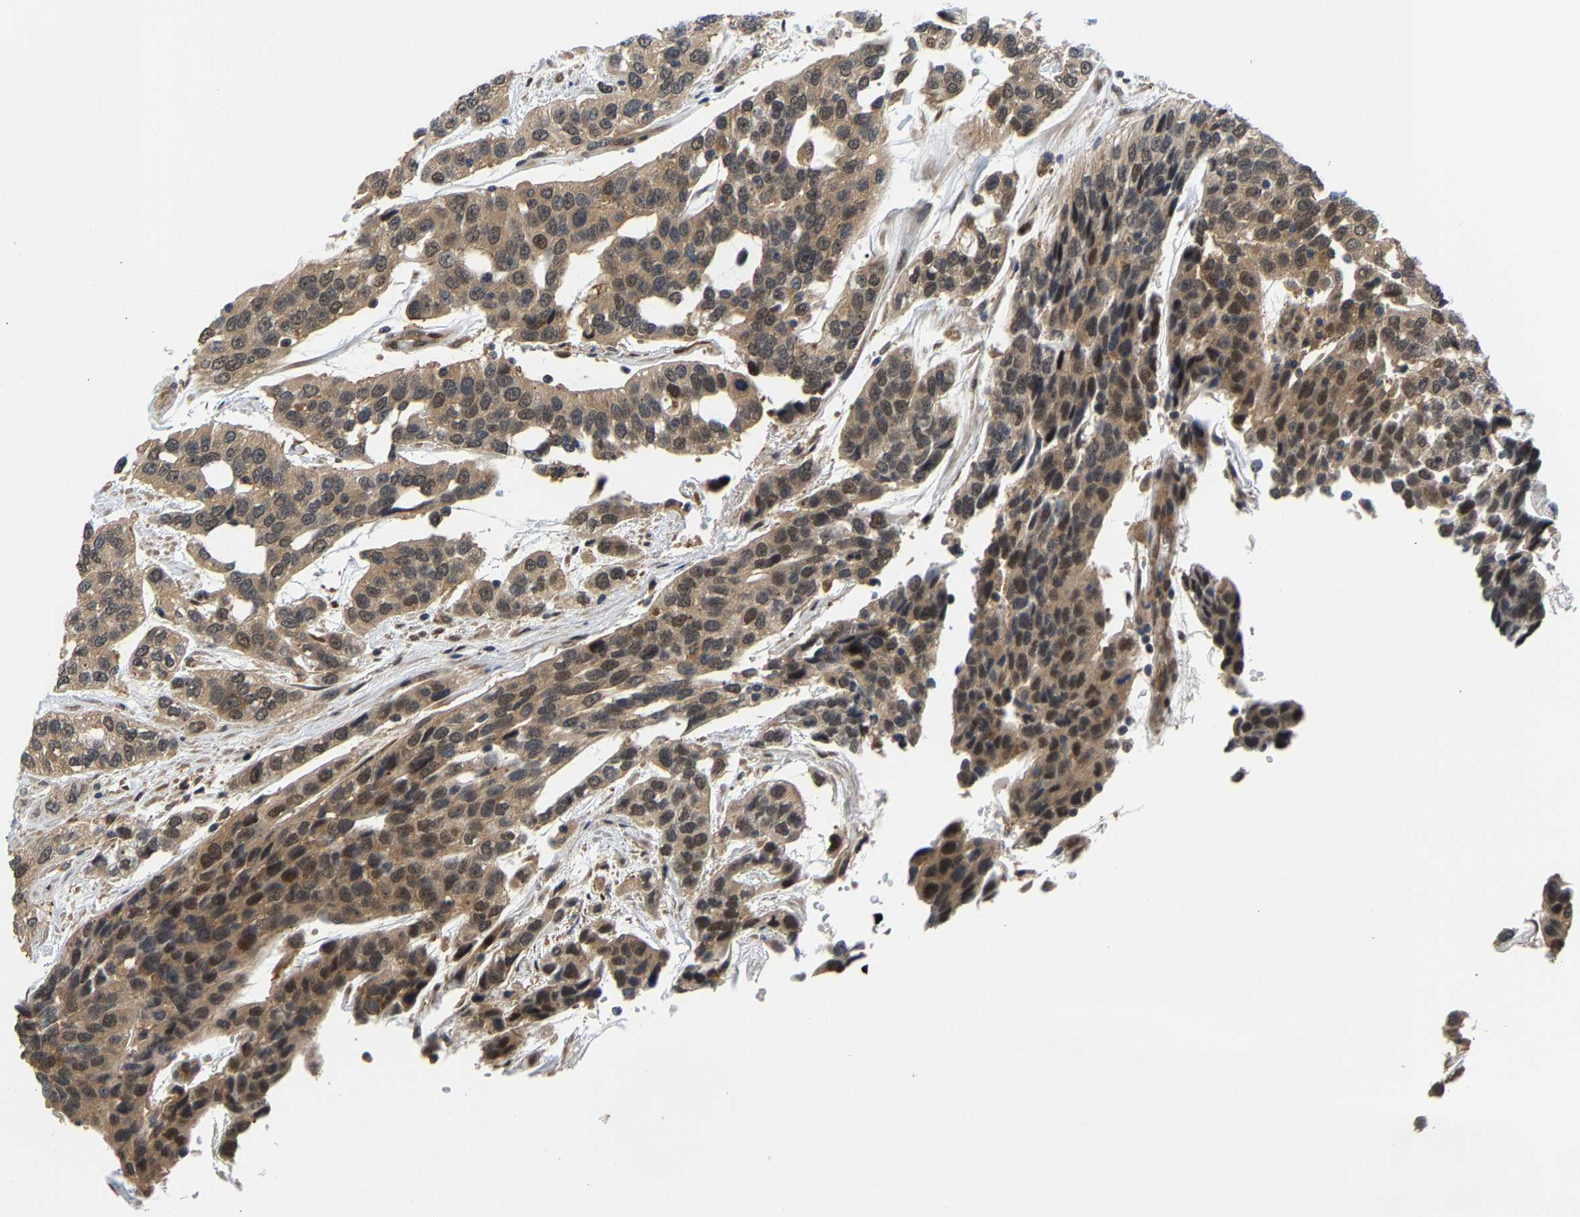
{"staining": {"intensity": "moderate", "quantity": ">75%", "location": "cytoplasmic/membranous,nuclear"}, "tissue": "urothelial cancer", "cell_type": "Tumor cells", "image_type": "cancer", "snomed": [{"axis": "morphology", "description": "Urothelial carcinoma, High grade"}, {"axis": "topography", "description": "Urinary bladder"}], "caption": "This image exhibits urothelial cancer stained with immunohistochemistry (IHC) to label a protein in brown. The cytoplasmic/membranous and nuclear of tumor cells show moderate positivity for the protein. Nuclei are counter-stained blue.", "gene": "LARP6", "patient": {"sex": "female", "age": 80}}